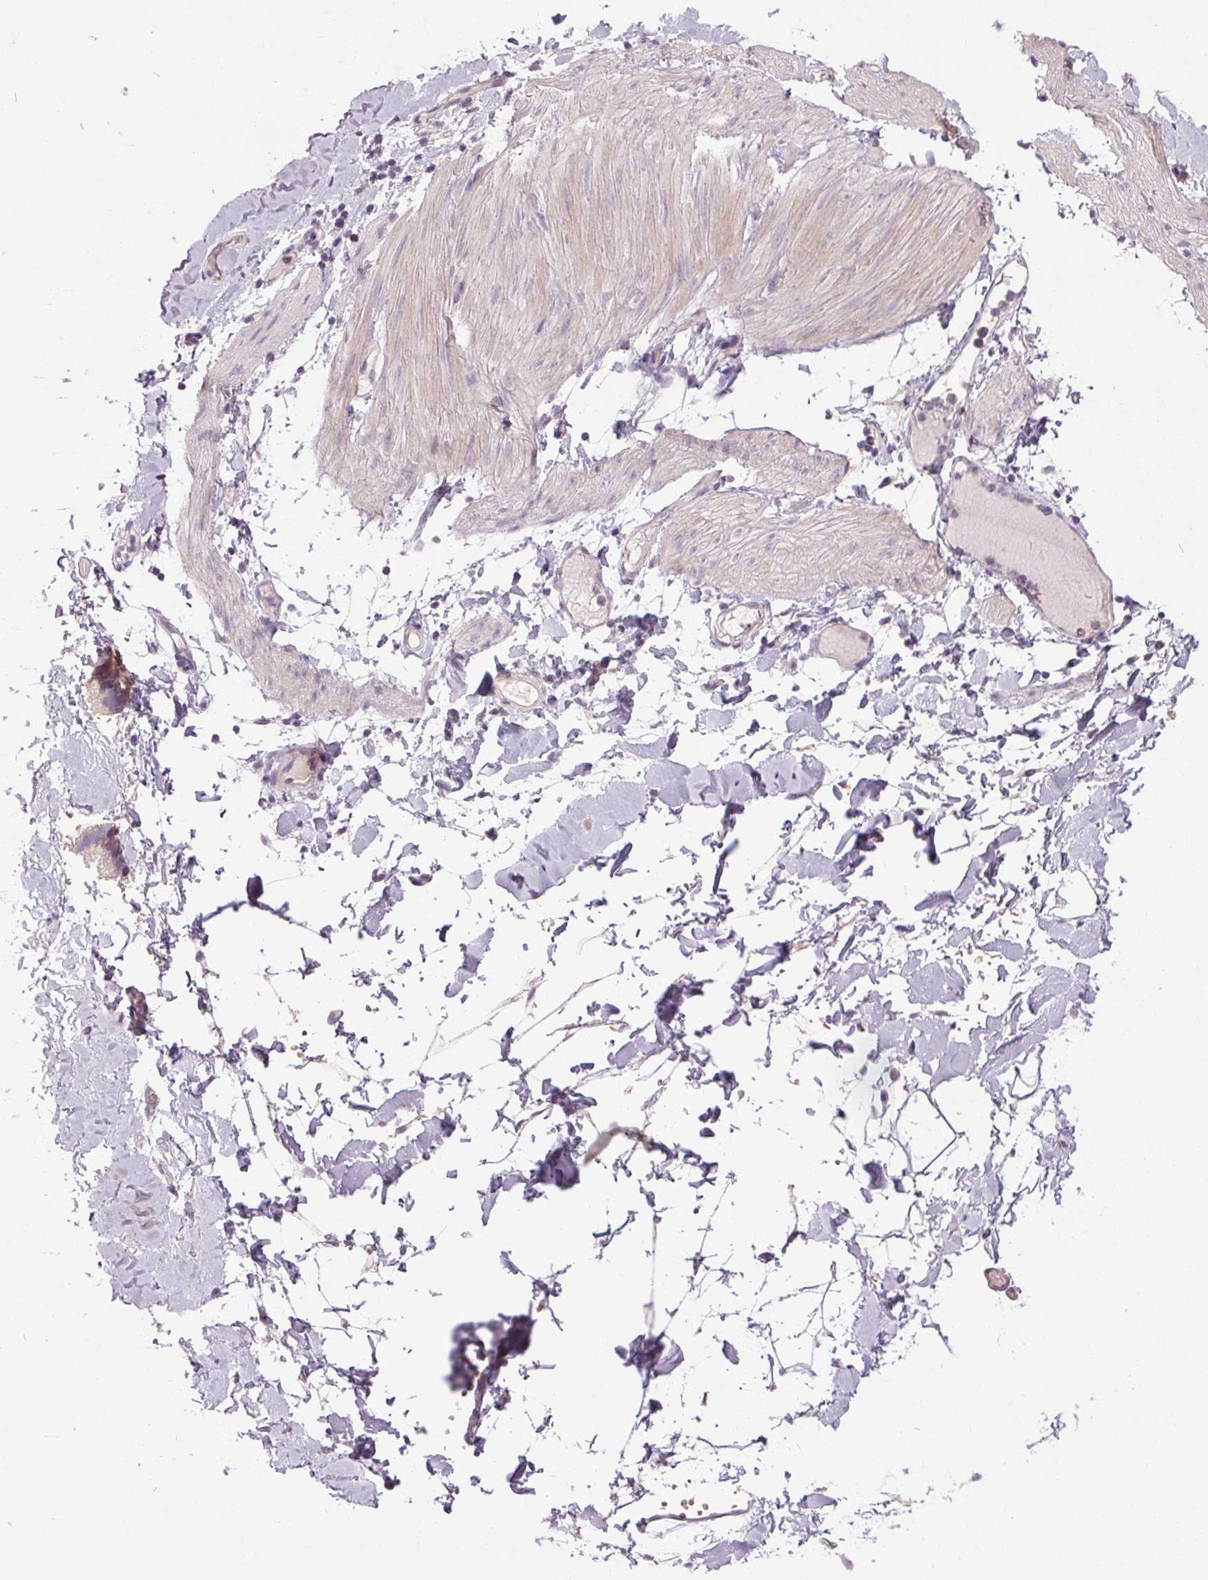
{"staining": {"intensity": "negative", "quantity": "none", "location": "none"}, "tissue": "adipose tissue", "cell_type": "Adipocytes", "image_type": "normal", "snomed": [{"axis": "morphology", "description": "Normal tissue, NOS"}, {"axis": "topography", "description": "Gallbladder"}, {"axis": "topography", "description": "Peripheral nerve tissue"}], "caption": "Micrograph shows no significant protein expression in adipocytes of unremarkable adipose tissue.", "gene": "C2orf16", "patient": {"sex": "female", "age": 45}}